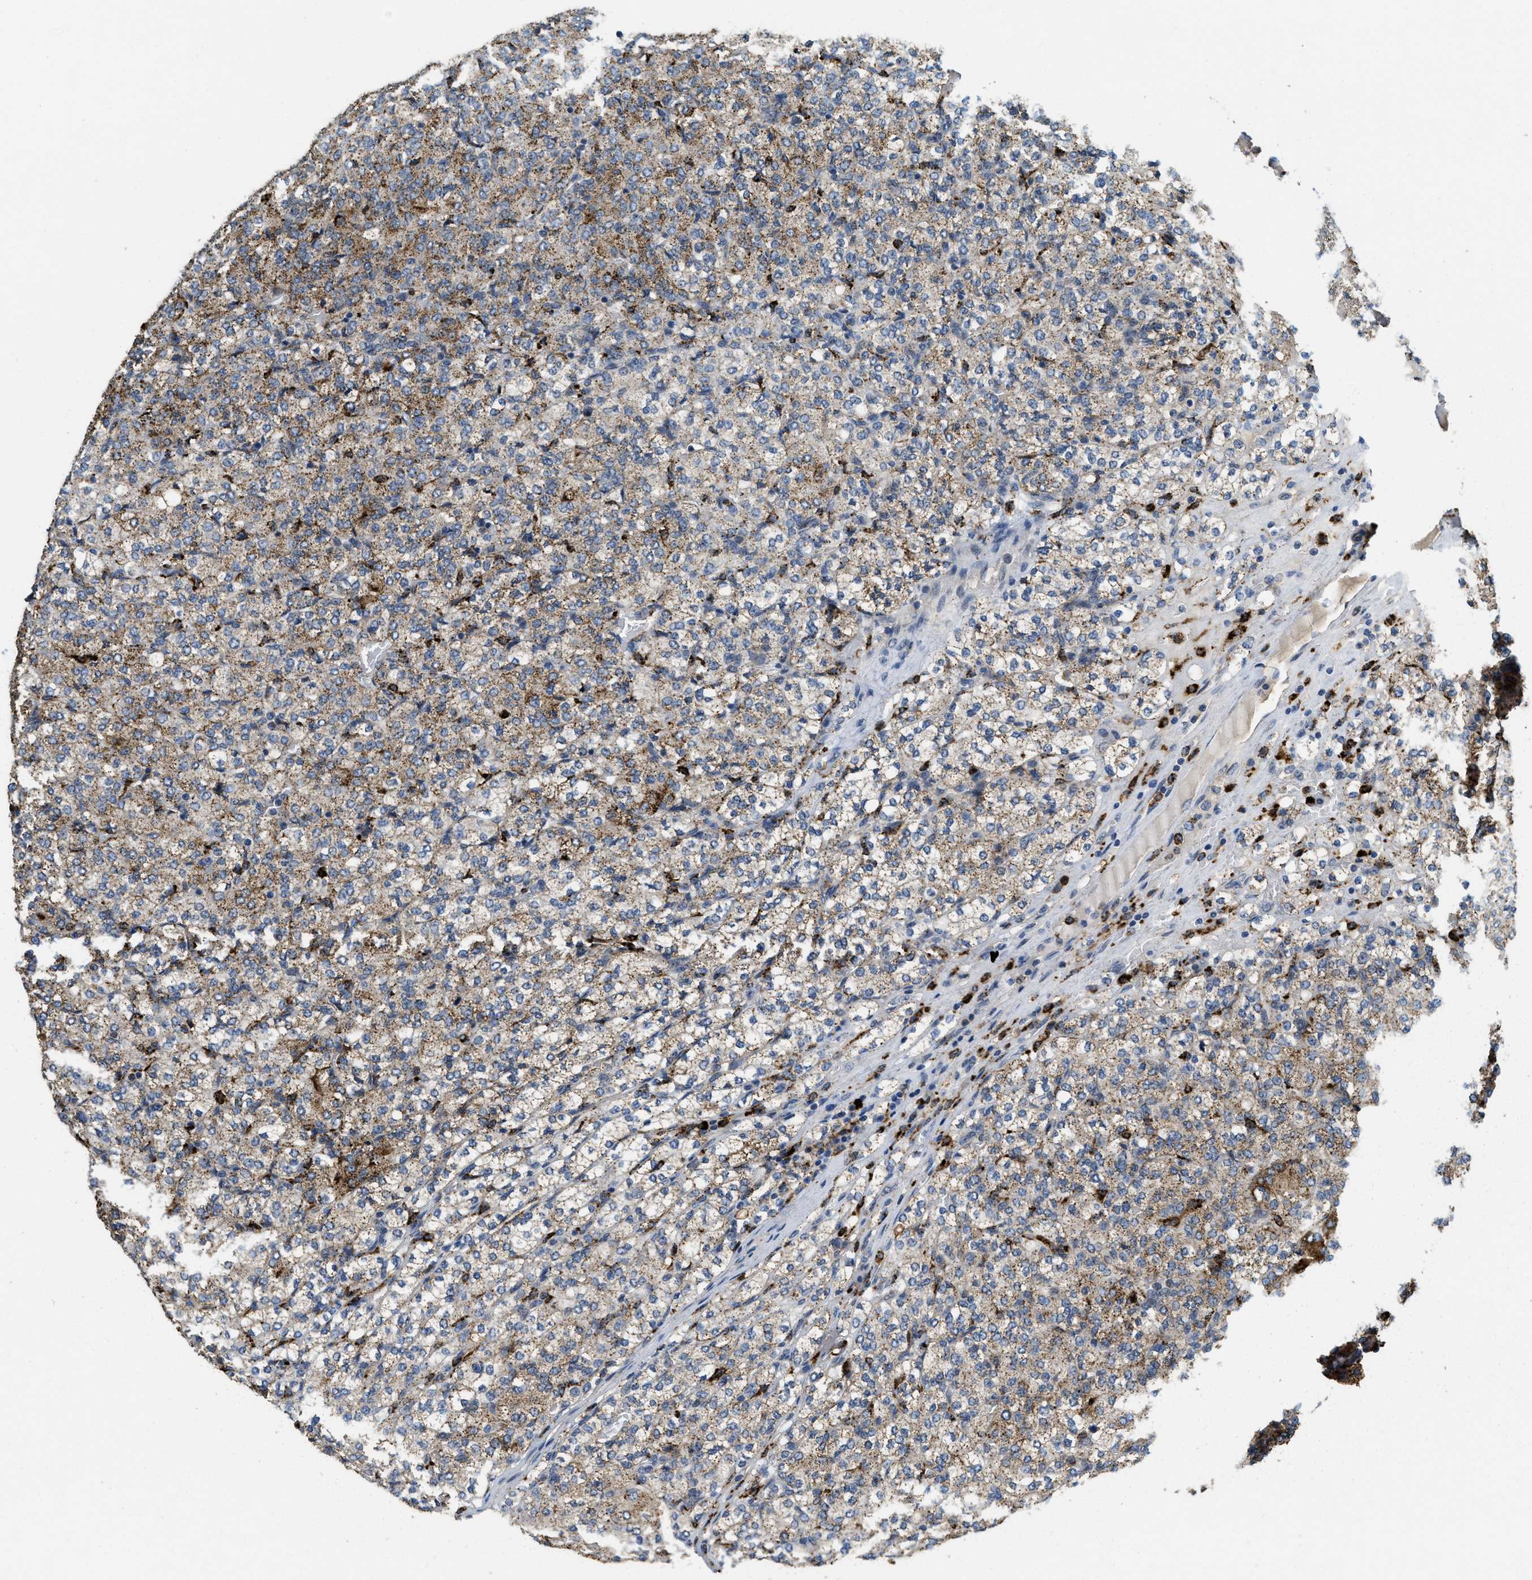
{"staining": {"intensity": "moderate", "quantity": ">75%", "location": "cytoplasmic/membranous"}, "tissue": "renal cancer", "cell_type": "Tumor cells", "image_type": "cancer", "snomed": [{"axis": "morphology", "description": "Adenocarcinoma, NOS"}, {"axis": "topography", "description": "Kidney"}], "caption": "IHC photomicrograph of renal cancer stained for a protein (brown), which displays medium levels of moderate cytoplasmic/membranous positivity in about >75% of tumor cells.", "gene": "BMPR2", "patient": {"sex": "male", "age": 77}}